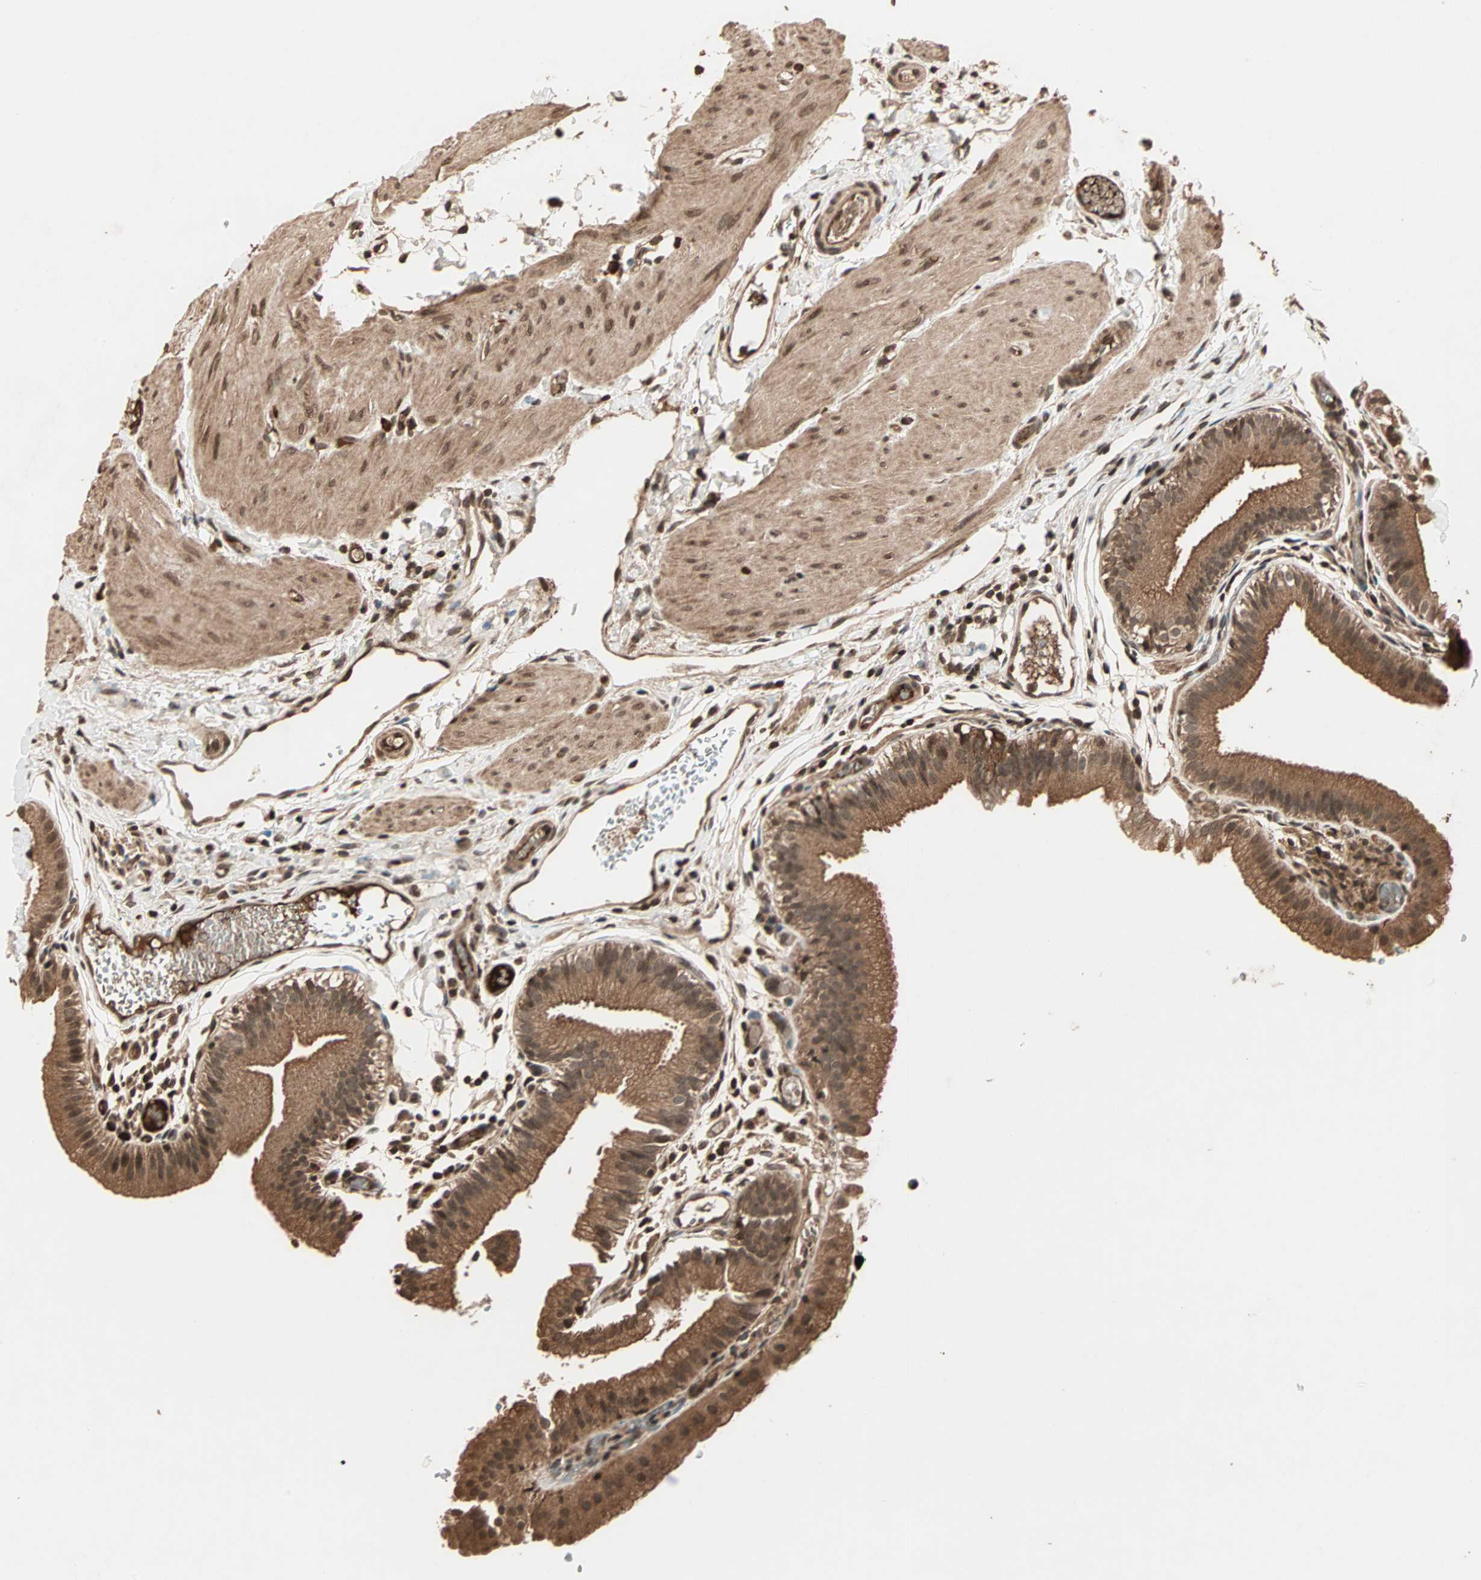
{"staining": {"intensity": "moderate", "quantity": ">75%", "location": "cytoplasmic/membranous,nuclear"}, "tissue": "gallbladder", "cell_type": "Glandular cells", "image_type": "normal", "snomed": [{"axis": "morphology", "description": "Normal tissue, NOS"}, {"axis": "topography", "description": "Gallbladder"}], "caption": "This photomicrograph demonstrates unremarkable gallbladder stained with immunohistochemistry (IHC) to label a protein in brown. The cytoplasmic/membranous,nuclear of glandular cells show moderate positivity for the protein. Nuclei are counter-stained blue.", "gene": "RFFL", "patient": {"sex": "female", "age": 26}}